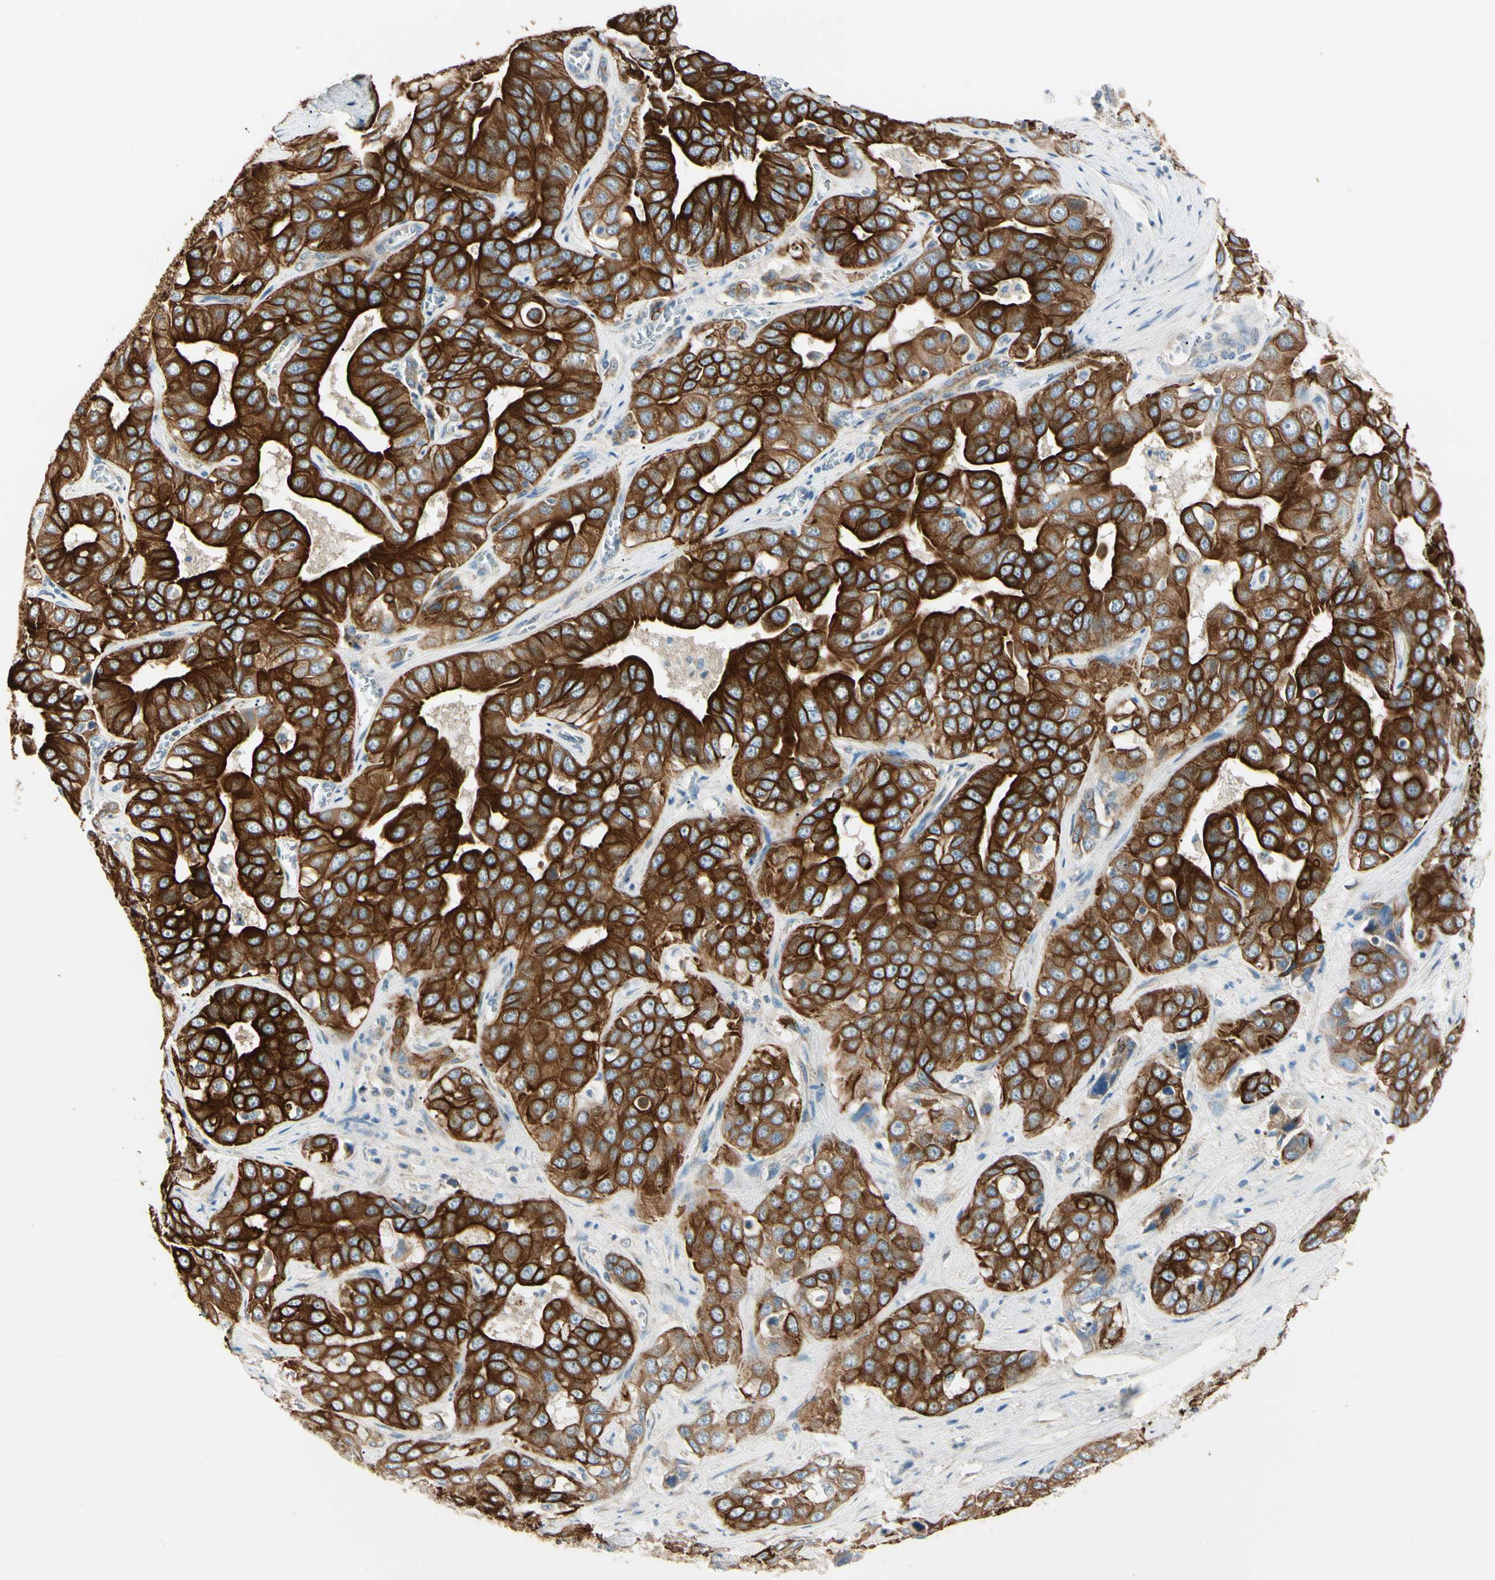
{"staining": {"intensity": "strong", "quantity": ">75%", "location": "cytoplasmic/membranous"}, "tissue": "liver cancer", "cell_type": "Tumor cells", "image_type": "cancer", "snomed": [{"axis": "morphology", "description": "Cholangiocarcinoma"}, {"axis": "topography", "description": "Liver"}], "caption": "There is high levels of strong cytoplasmic/membranous positivity in tumor cells of liver cancer (cholangiocarcinoma), as demonstrated by immunohistochemical staining (brown color).", "gene": "DUSP12", "patient": {"sex": "female", "age": 52}}